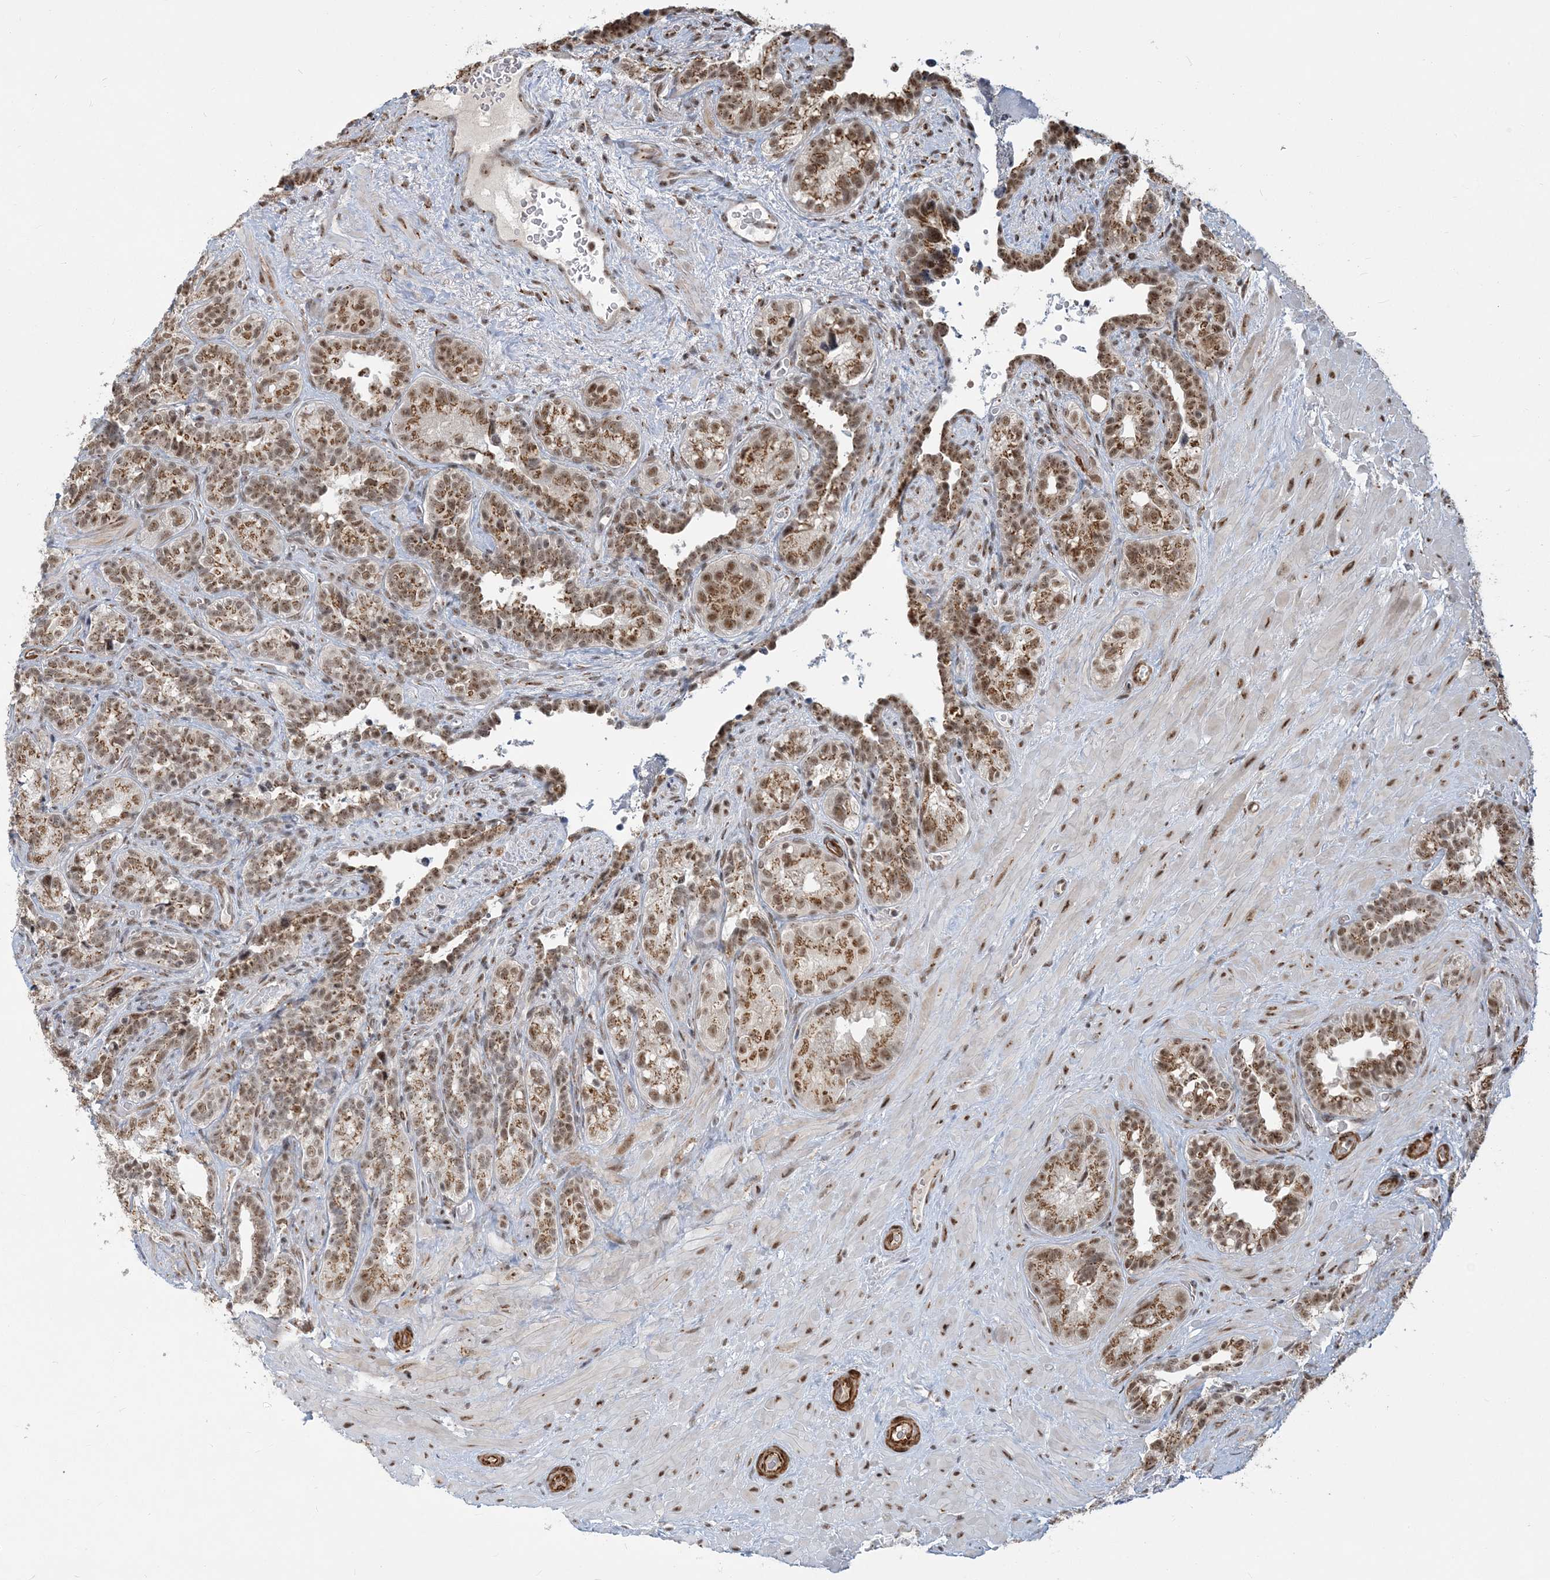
{"staining": {"intensity": "moderate", "quantity": ">75%", "location": "cytoplasmic/membranous,nuclear"}, "tissue": "seminal vesicle", "cell_type": "Glandular cells", "image_type": "normal", "snomed": [{"axis": "morphology", "description": "Normal tissue, NOS"}, {"axis": "topography", "description": "Seminal veicle"}, {"axis": "topography", "description": "Peripheral nerve tissue"}], "caption": "This histopathology image exhibits benign seminal vesicle stained with immunohistochemistry (IHC) to label a protein in brown. The cytoplasmic/membranous,nuclear of glandular cells show moderate positivity for the protein. Nuclei are counter-stained blue.", "gene": "PLRG1", "patient": {"sex": "male", "age": 67}}